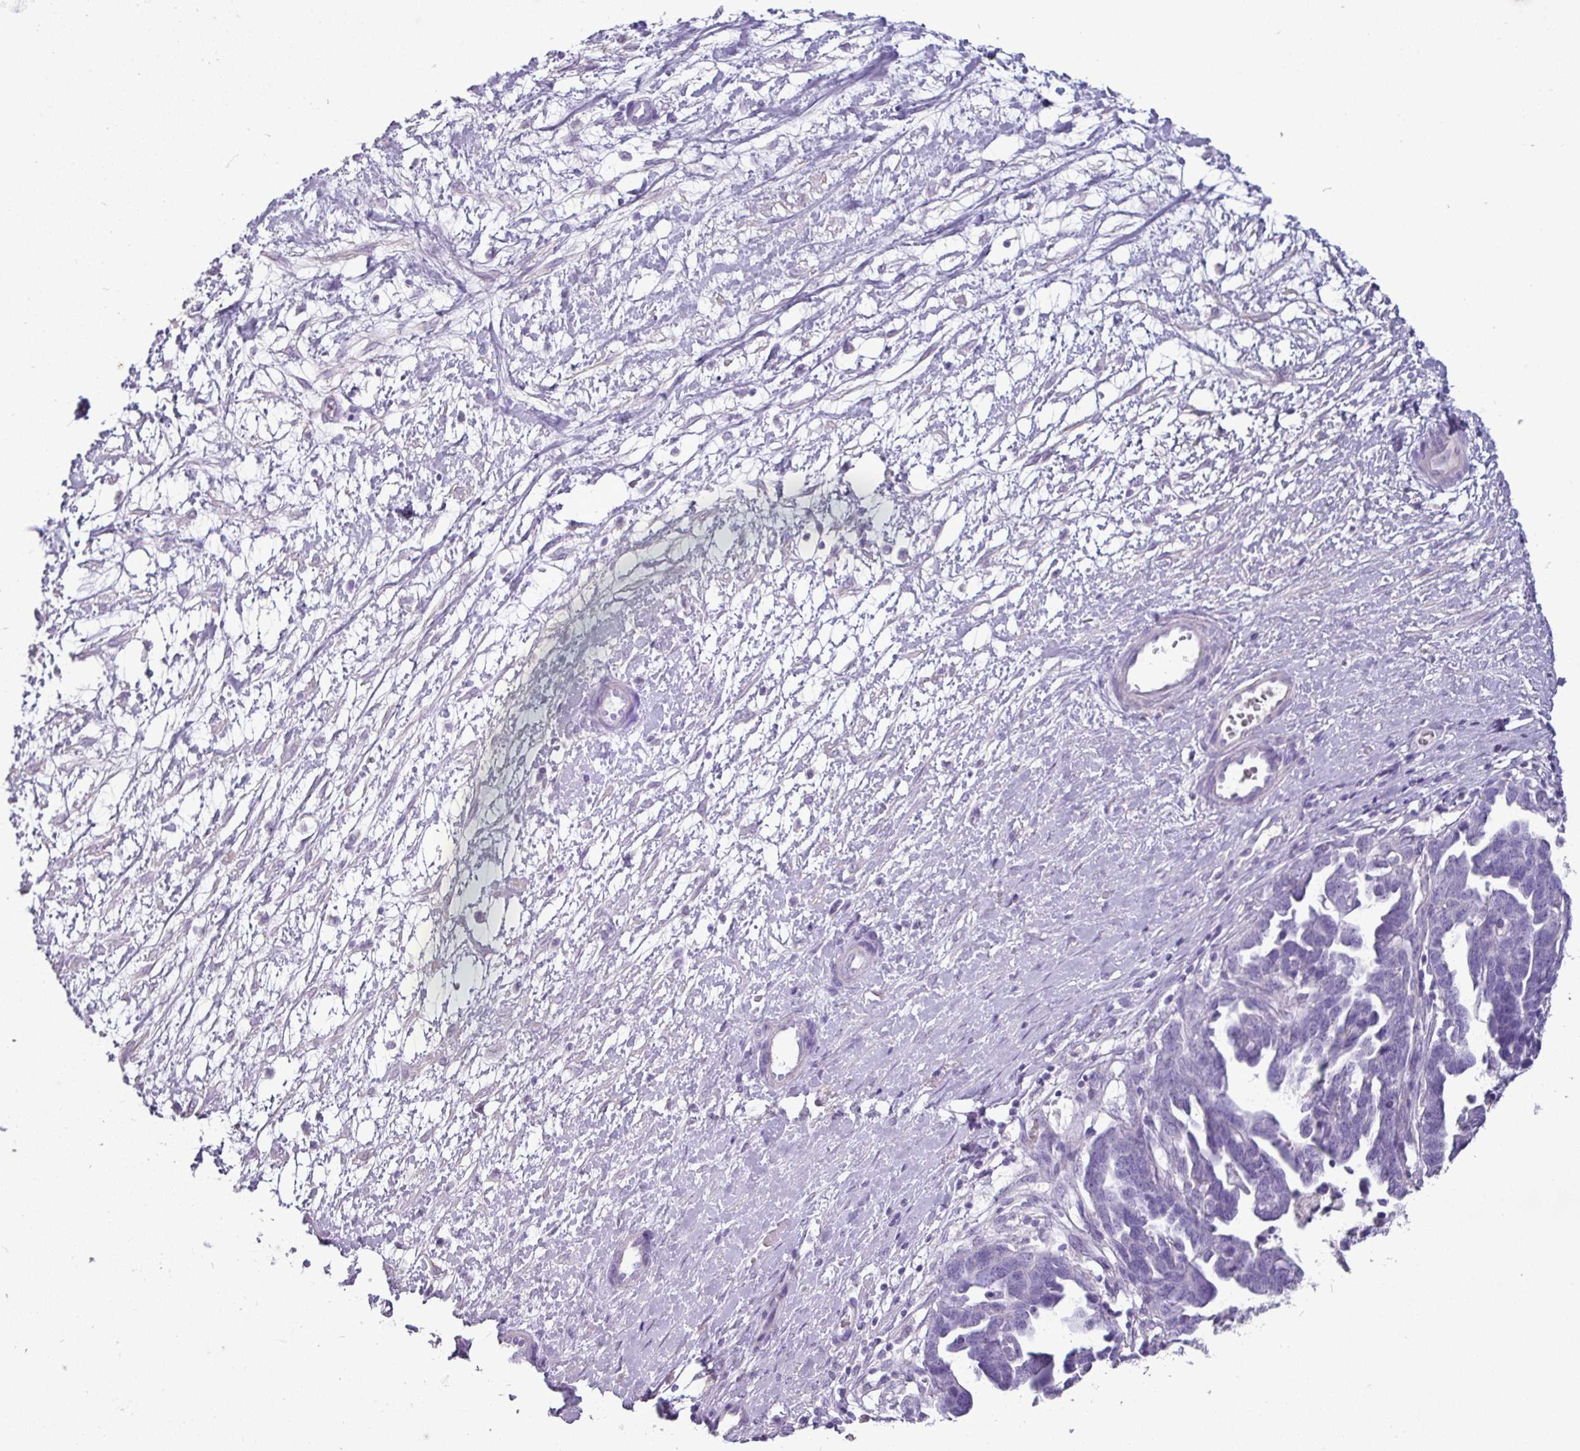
{"staining": {"intensity": "negative", "quantity": "none", "location": "none"}, "tissue": "ovarian cancer", "cell_type": "Tumor cells", "image_type": "cancer", "snomed": [{"axis": "morphology", "description": "Cystadenocarcinoma, serous, NOS"}, {"axis": "topography", "description": "Ovary"}], "caption": "Photomicrograph shows no protein expression in tumor cells of ovarian cancer tissue. The staining was performed using DAB to visualize the protein expression in brown, while the nuclei were stained in blue with hematoxylin (Magnification: 20x).", "gene": "GSTA3", "patient": {"sex": "female", "age": 54}}